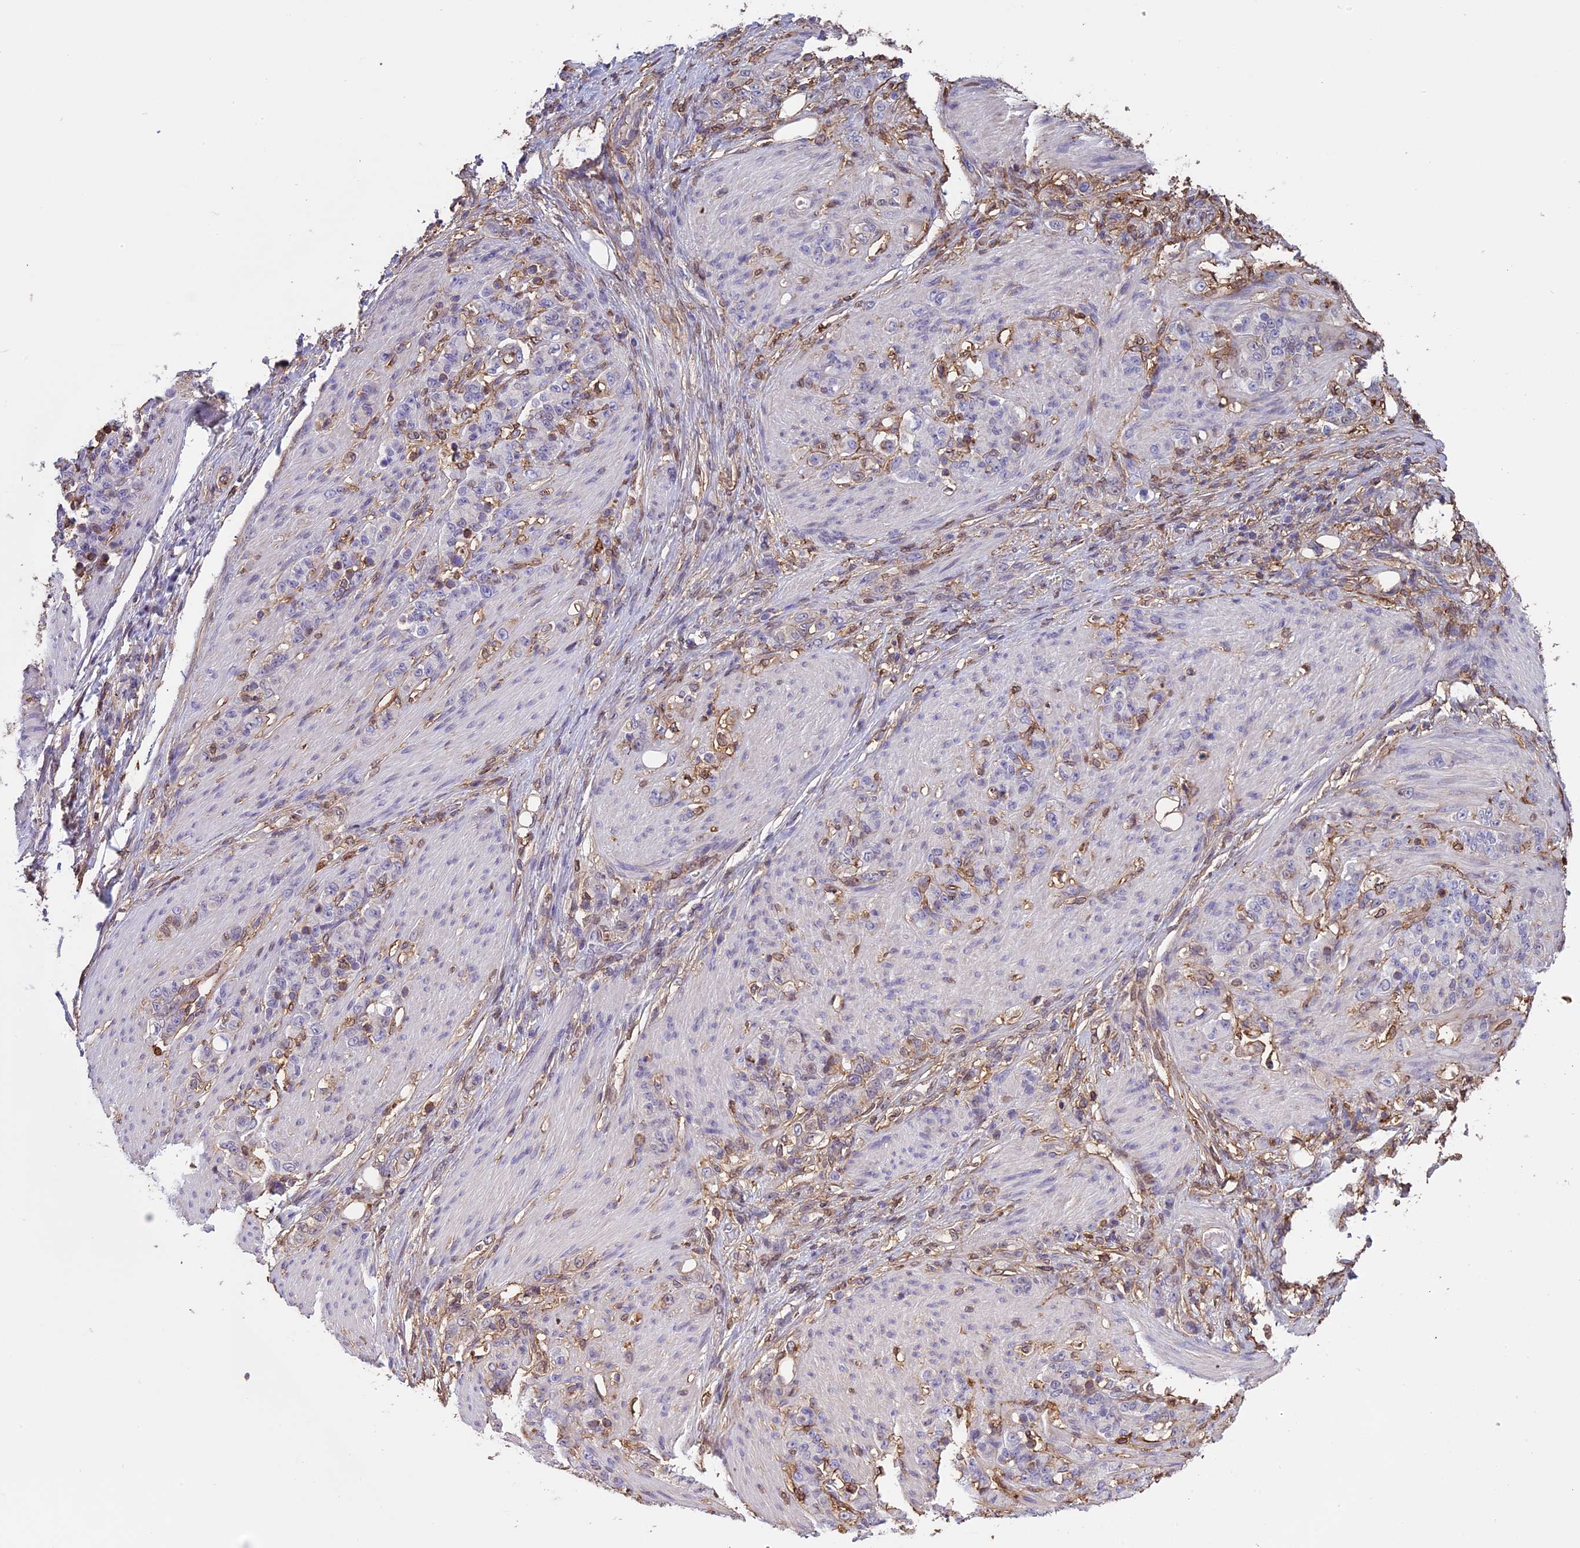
{"staining": {"intensity": "negative", "quantity": "none", "location": "none"}, "tissue": "stomach cancer", "cell_type": "Tumor cells", "image_type": "cancer", "snomed": [{"axis": "morphology", "description": "Adenocarcinoma, NOS"}, {"axis": "topography", "description": "Stomach"}], "caption": "Human adenocarcinoma (stomach) stained for a protein using immunohistochemistry reveals no positivity in tumor cells.", "gene": "TMEM255B", "patient": {"sex": "female", "age": 79}}